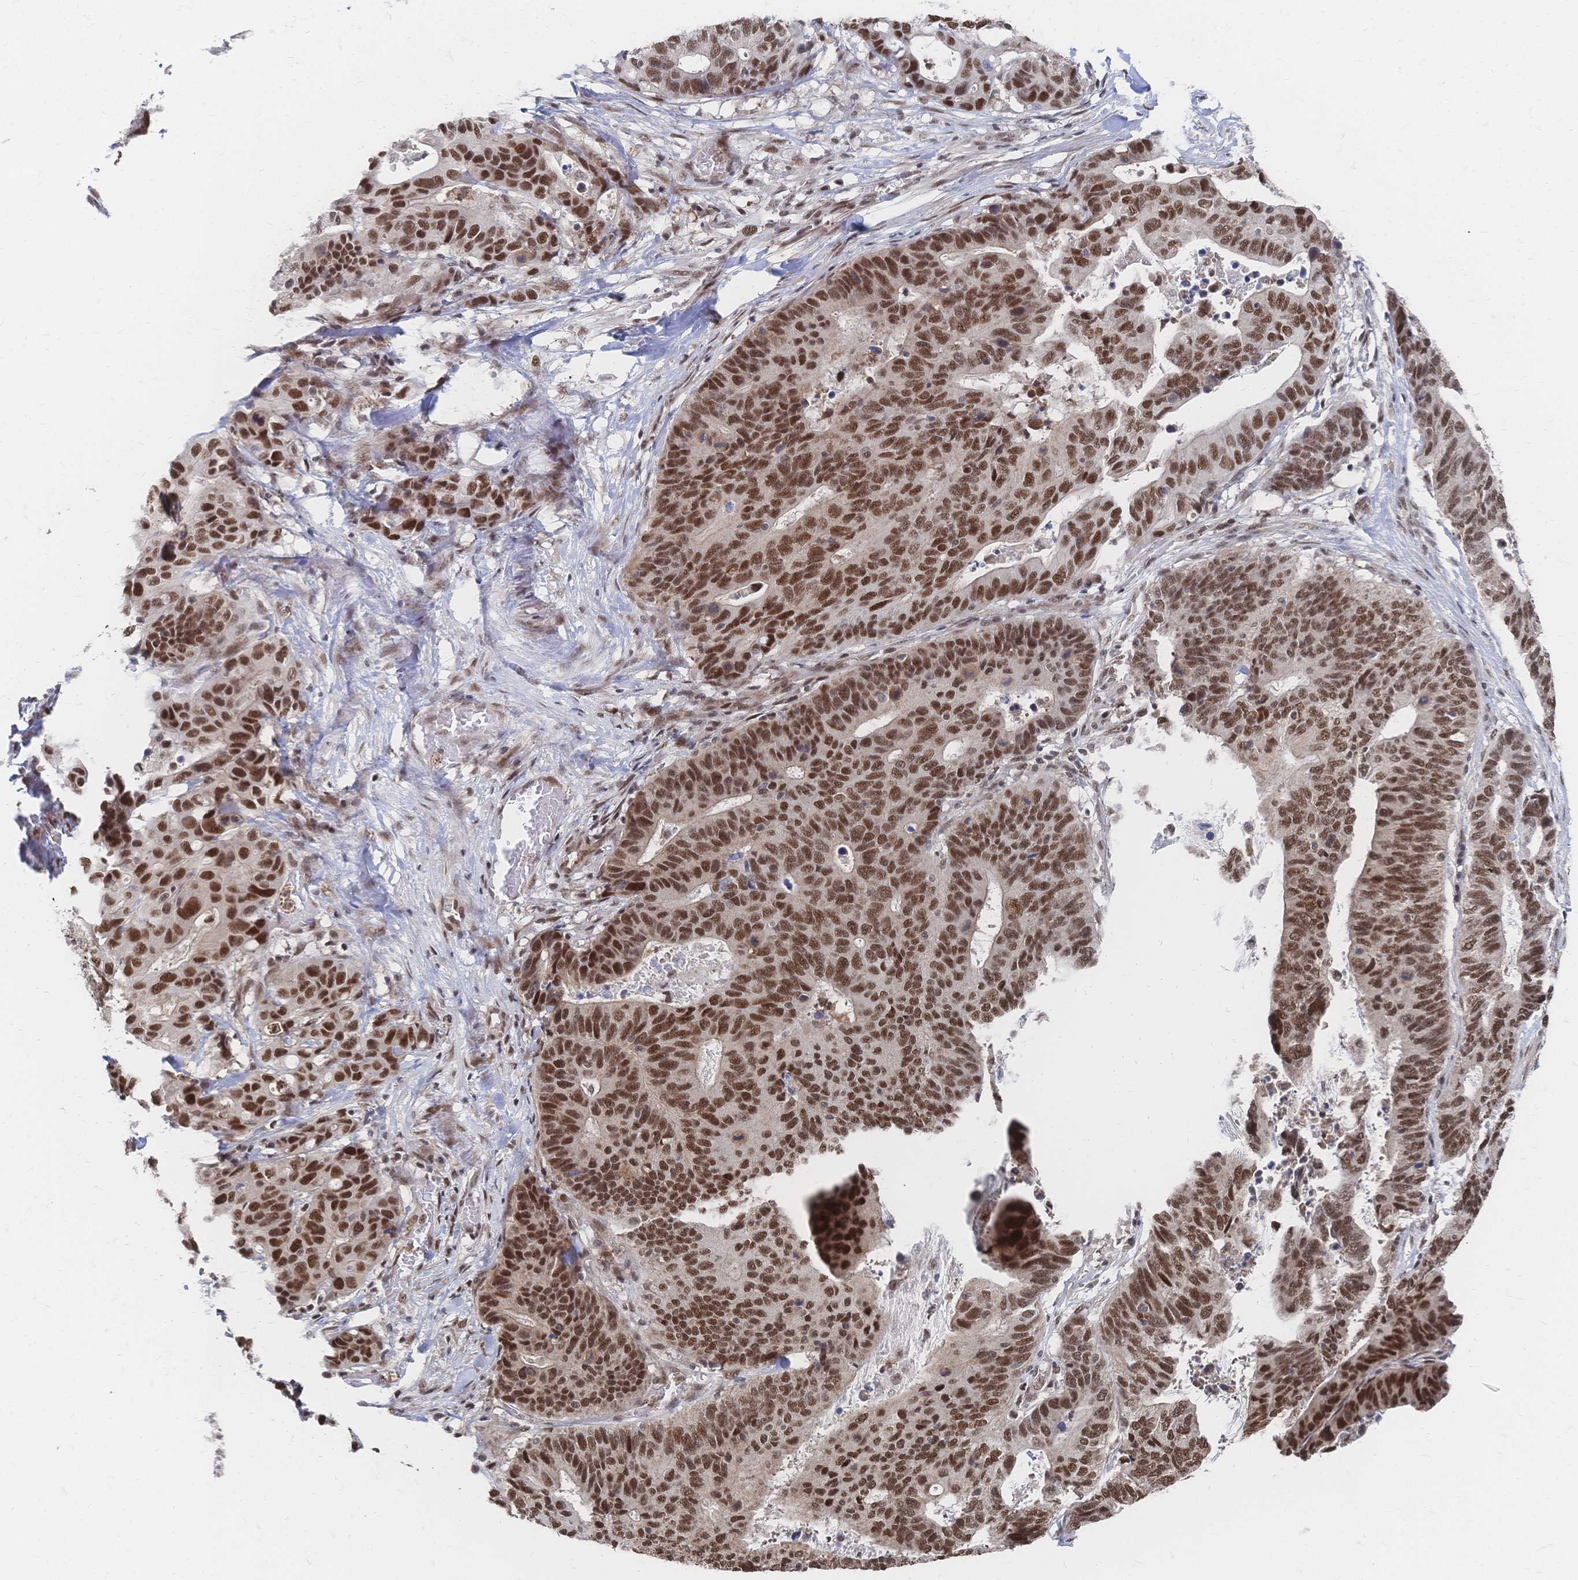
{"staining": {"intensity": "moderate", "quantity": ">75%", "location": "nuclear"}, "tissue": "stomach cancer", "cell_type": "Tumor cells", "image_type": "cancer", "snomed": [{"axis": "morphology", "description": "Adenocarcinoma, NOS"}, {"axis": "topography", "description": "Stomach, upper"}], "caption": "There is medium levels of moderate nuclear expression in tumor cells of stomach cancer, as demonstrated by immunohistochemical staining (brown color).", "gene": "NELFA", "patient": {"sex": "female", "age": 67}}